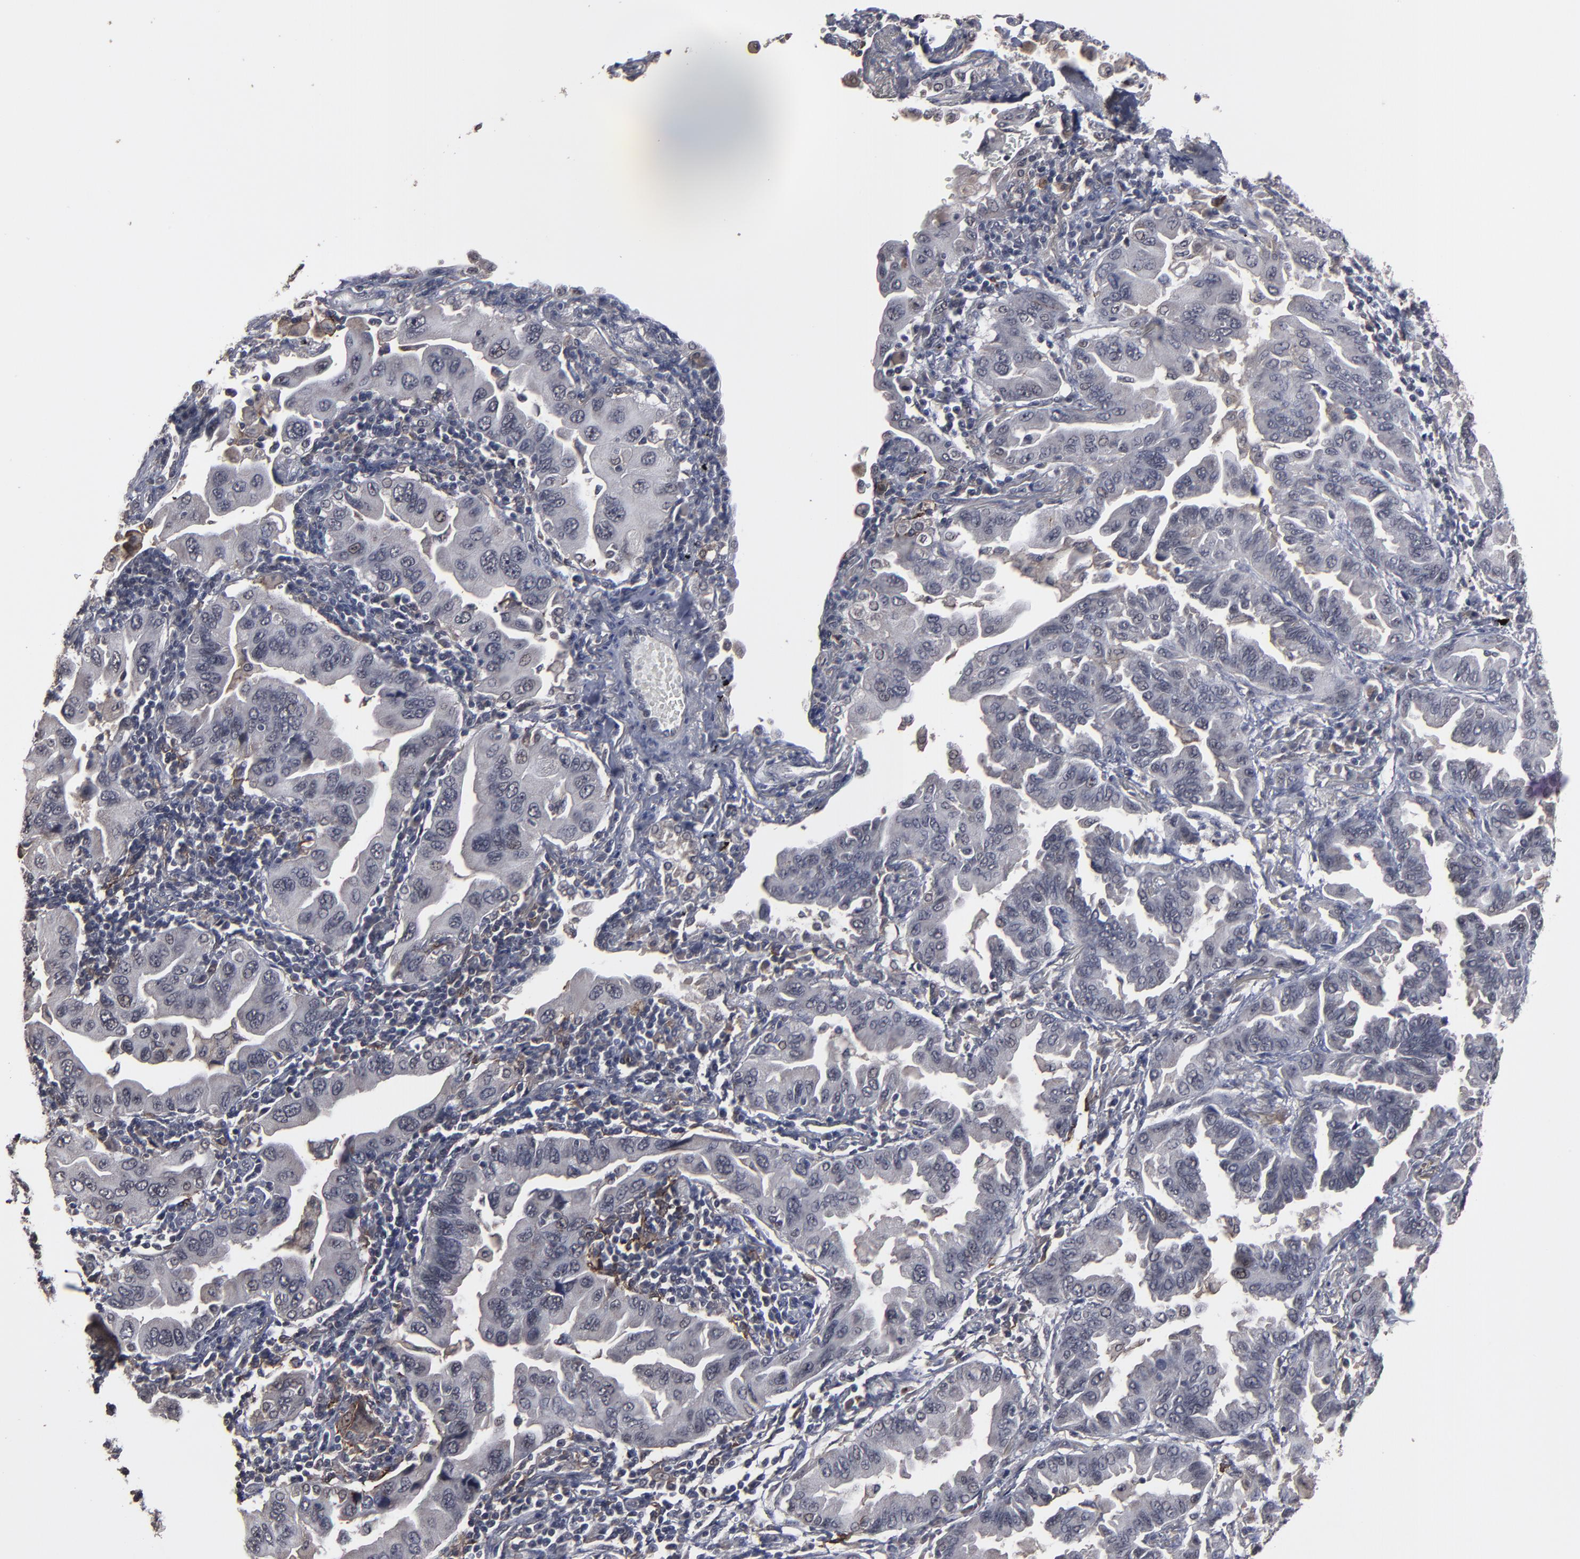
{"staining": {"intensity": "weak", "quantity": "<25%", "location": "nuclear"}, "tissue": "lung cancer", "cell_type": "Tumor cells", "image_type": "cancer", "snomed": [{"axis": "morphology", "description": "Adenocarcinoma, NOS"}, {"axis": "topography", "description": "Lung"}], "caption": "Tumor cells are negative for brown protein staining in lung cancer (adenocarcinoma). Nuclei are stained in blue.", "gene": "SLC22A17", "patient": {"sex": "female", "age": 65}}